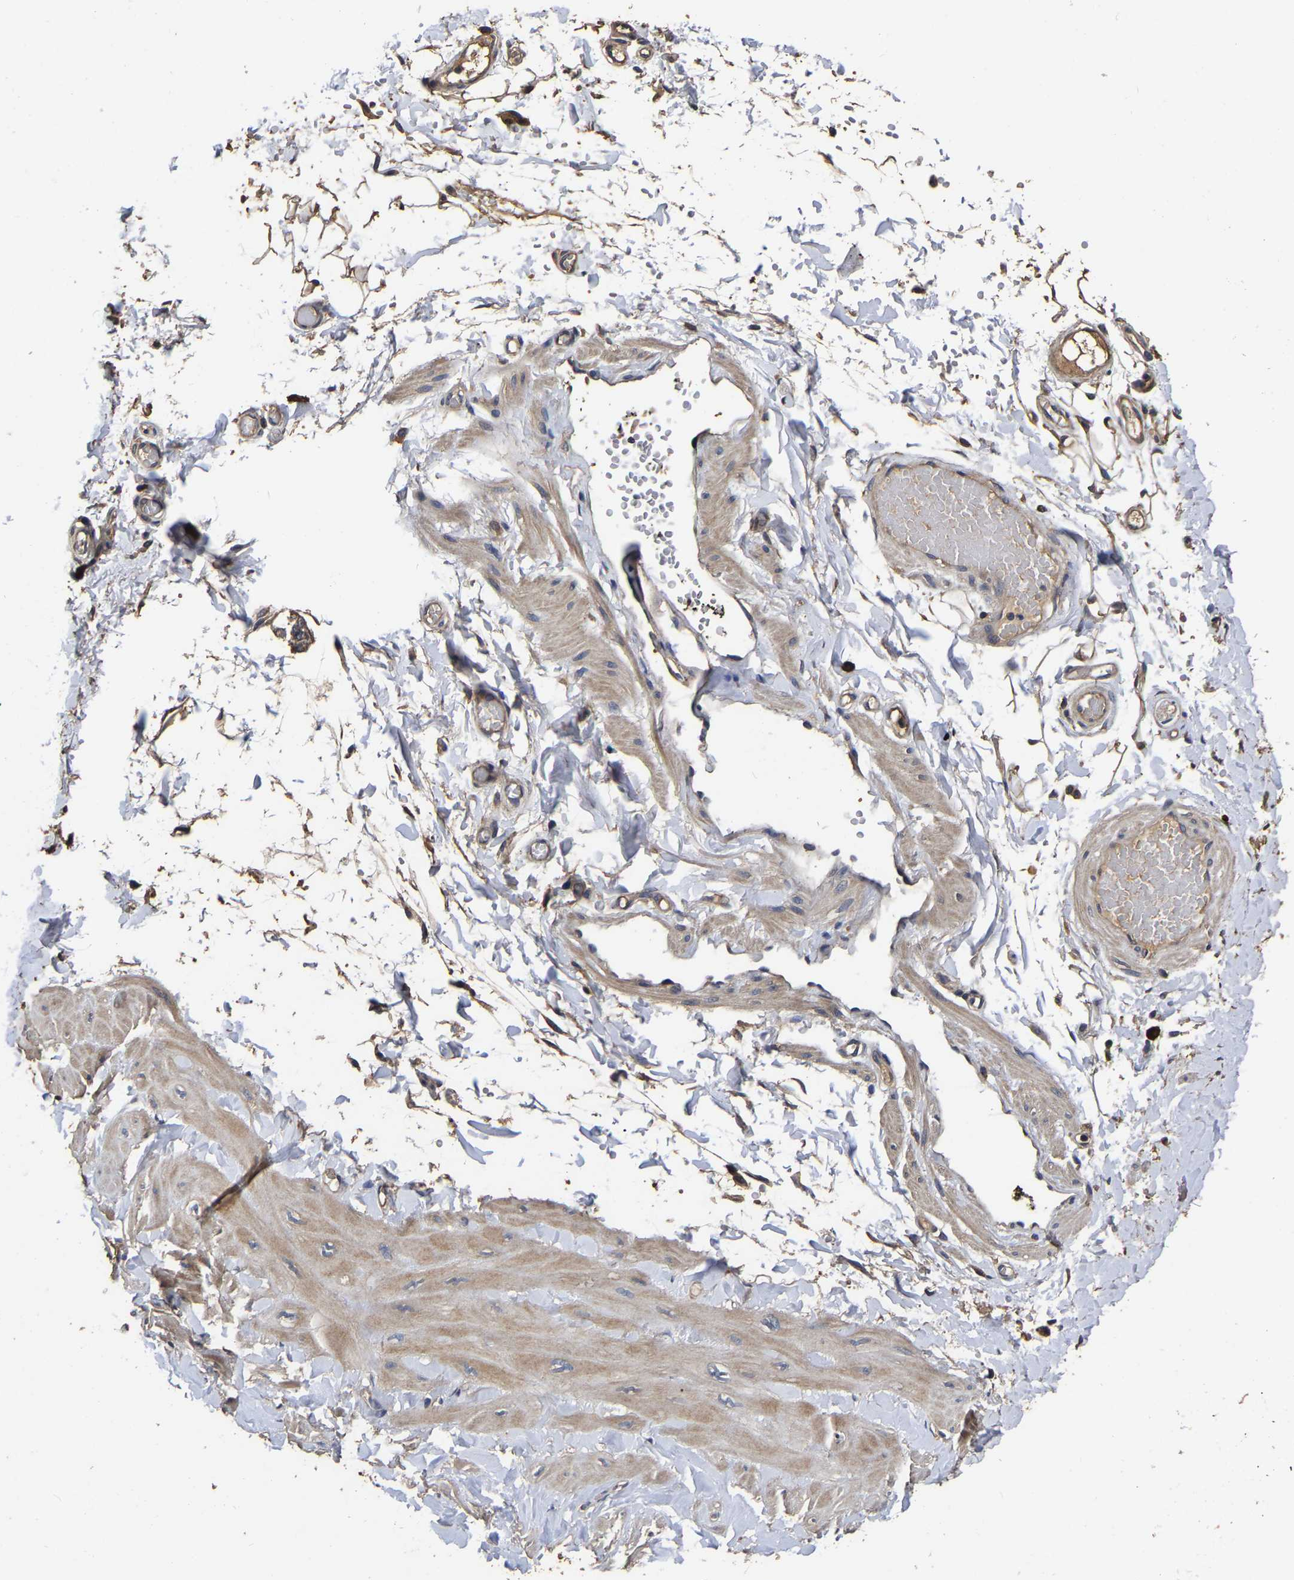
{"staining": {"intensity": "moderate", "quantity": ">75%", "location": "cytoplasmic/membranous"}, "tissue": "adipose tissue", "cell_type": "Adipocytes", "image_type": "normal", "snomed": [{"axis": "morphology", "description": "Normal tissue, NOS"}, {"axis": "topography", "description": "Adipose tissue"}, {"axis": "topography", "description": "Vascular tissue"}, {"axis": "topography", "description": "Peripheral nerve tissue"}], "caption": "Protein staining of unremarkable adipose tissue demonstrates moderate cytoplasmic/membranous expression in about >75% of adipocytes.", "gene": "STK32C", "patient": {"sex": "male", "age": 25}}